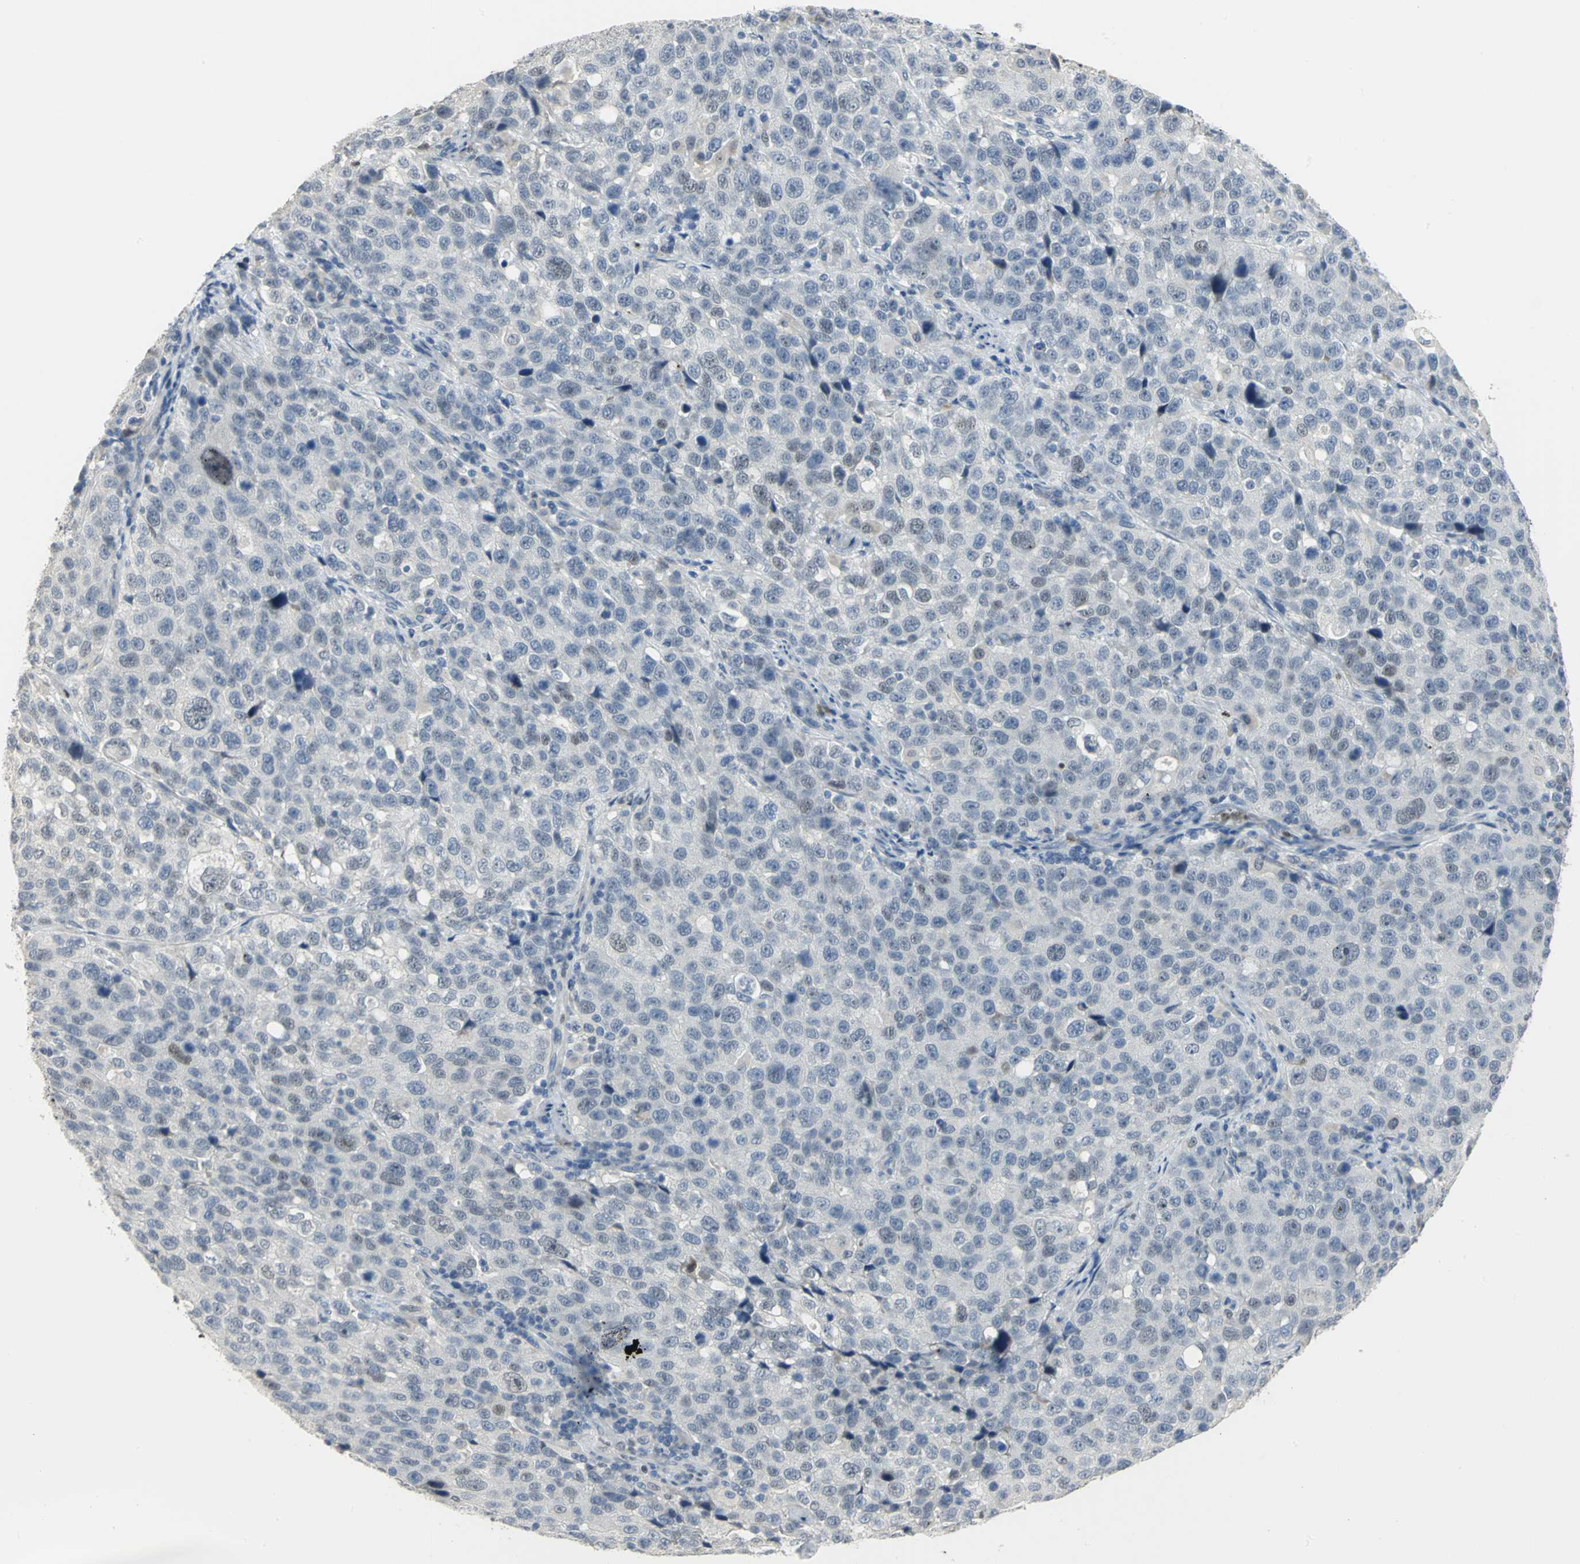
{"staining": {"intensity": "negative", "quantity": "none", "location": "none"}, "tissue": "stomach cancer", "cell_type": "Tumor cells", "image_type": "cancer", "snomed": [{"axis": "morphology", "description": "Normal tissue, NOS"}, {"axis": "morphology", "description": "Adenocarcinoma, NOS"}, {"axis": "topography", "description": "Stomach"}], "caption": "Stomach adenocarcinoma was stained to show a protein in brown. There is no significant positivity in tumor cells. (Immunohistochemistry (ihc), brightfield microscopy, high magnification).", "gene": "BCL6", "patient": {"sex": "male", "age": 48}}